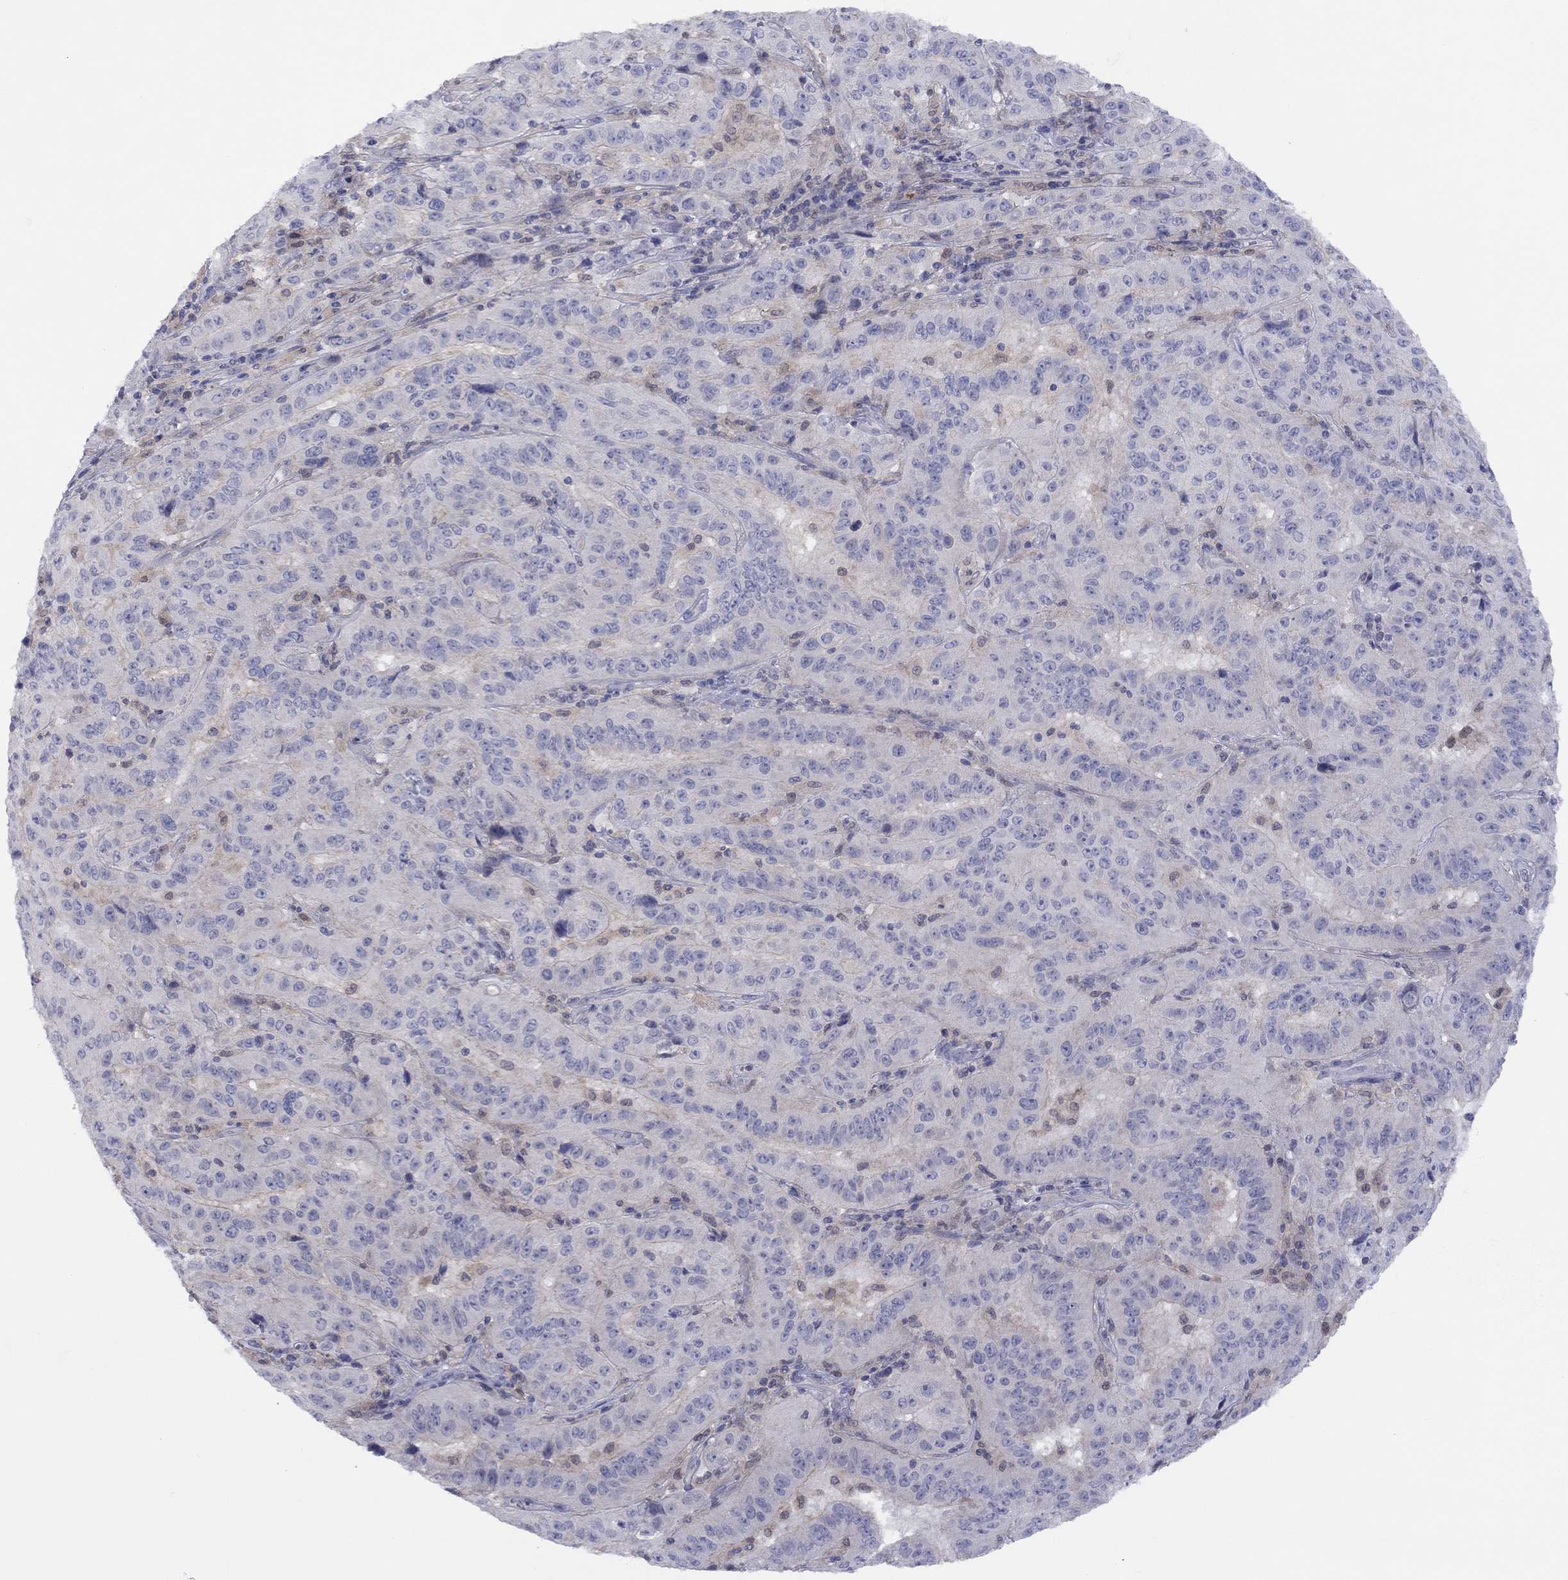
{"staining": {"intensity": "negative", "quantity": "none", "location": "none"}, "tissue": "pancreatic cancer", "cell_type": "Tumor cells", "image_type": "cancer", "snomed": [{"axis": "morphology", "description": "Adenocarcinoma, NOS"}, {"axis": "topography", "description": "Pancreas"}], "caption": "An immunohistochemistry (IHC) image of adenocarcinoma (pancreatic) is shown. There is no staining in tumor cells of adenocarcinoma (pancreatic).", "gene": "CYP2B6", "patient": {"sex": "male", "age": 63}}